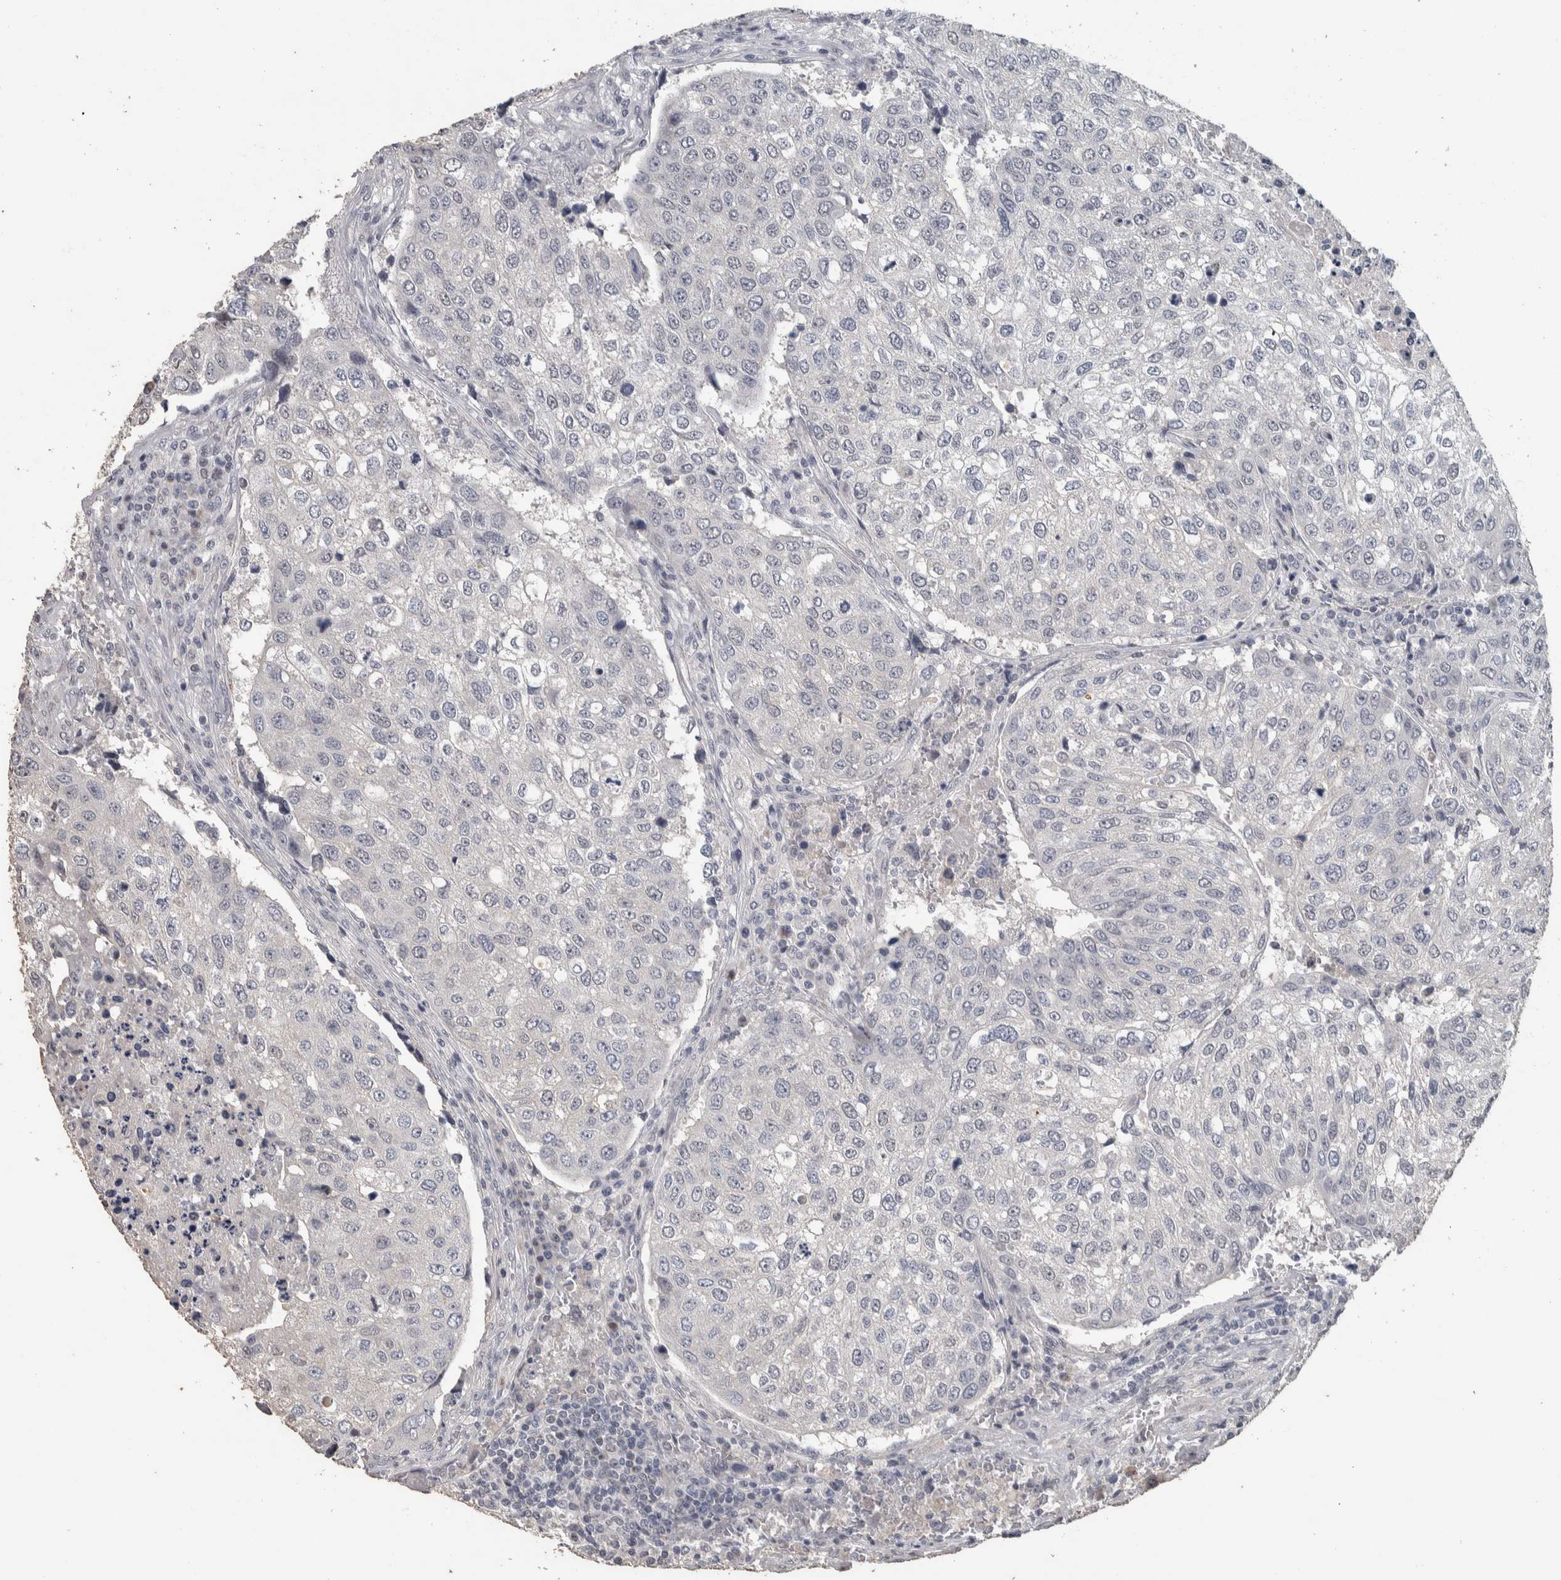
{"staining": {"intensity": "negative", "quantity": "none", "location": "none"}, "tissue": "urothelial cancer", "cell_type": "Tumor cells", "image_type": "cancer", "snomed": [{"axis": "morphology", "description": "Urothelial carcinoma, High grade"}, {"axis": "topography", "description": "Lymph node"}, {"axis": "topography", "description": "Urinary bladder"}], "caption": "There is no significant positivity in tumor cells of urothelial cancer. The staining was performed using DAB to visualize the protein expression in brown, while the nuclei were stained in blue with hematoxylin (Magnification: 20x).", "gene": "NECAB1", "patient": {"sex": "male", "age": 51}}